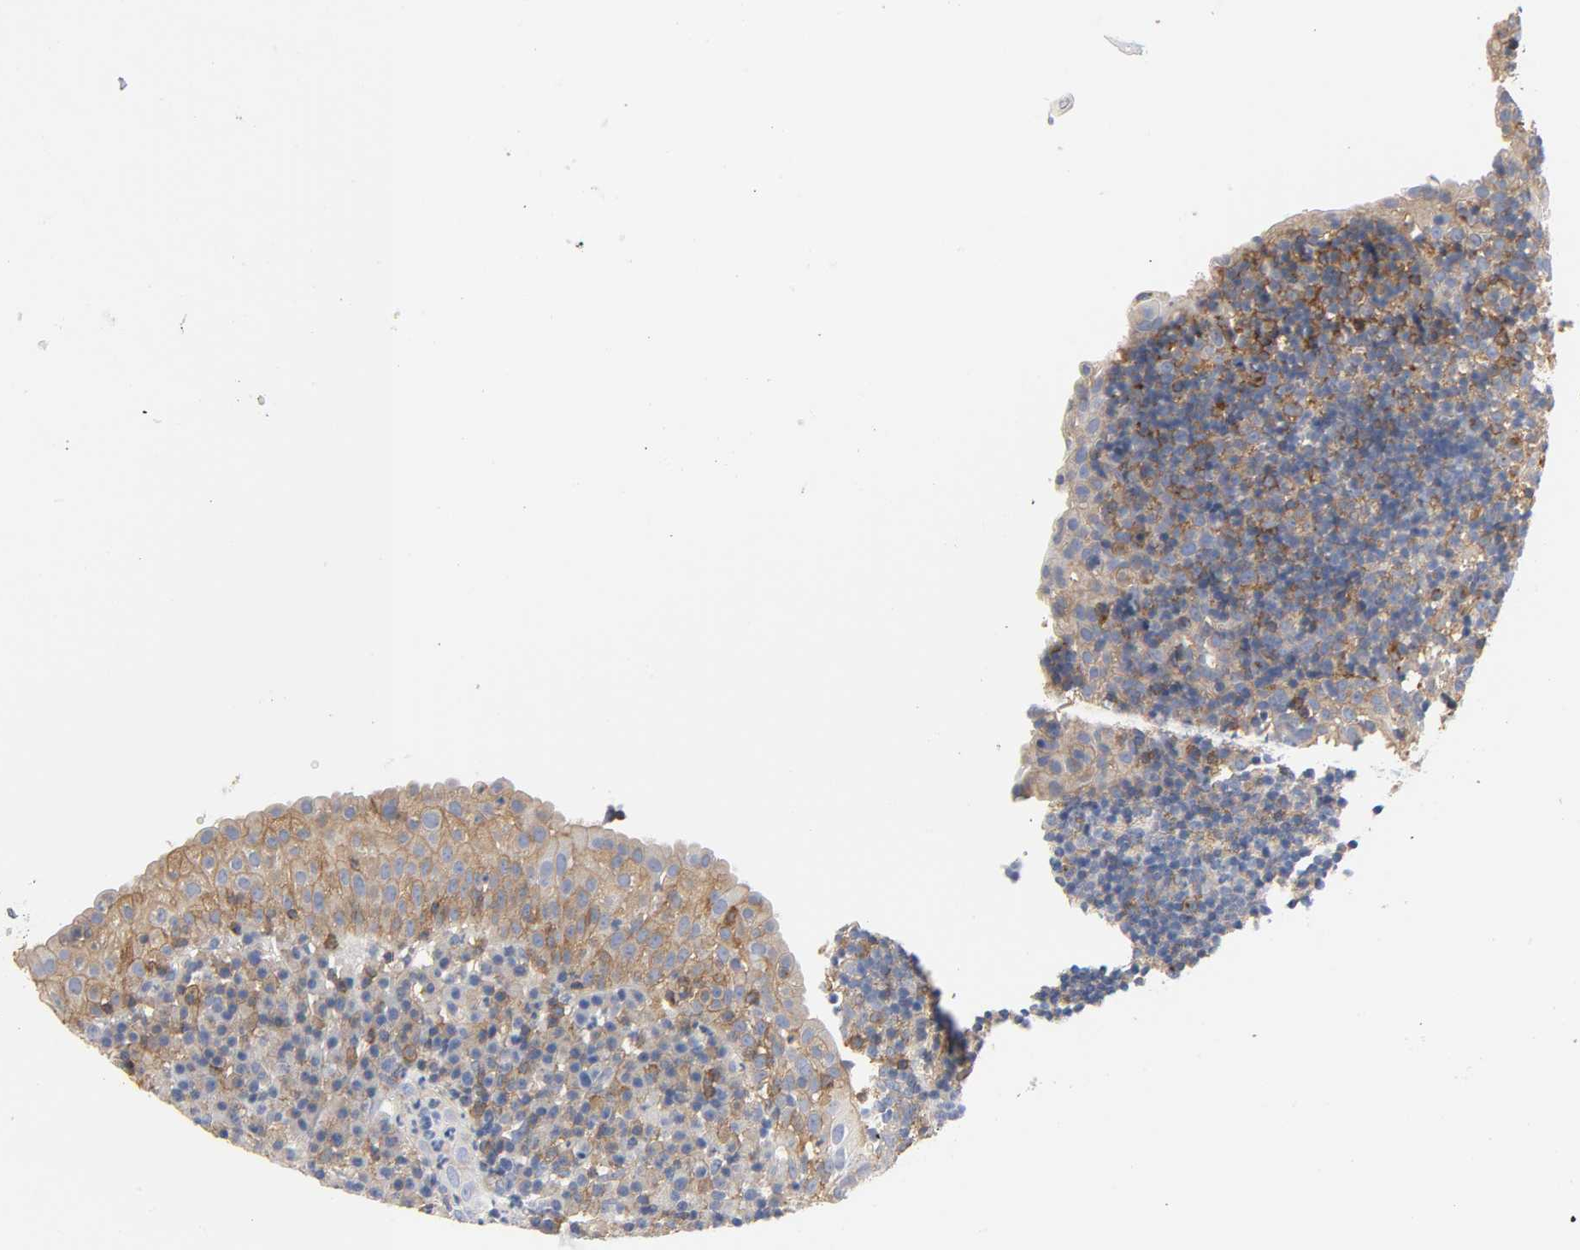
{"staining": {"intensity": "weak", "quantity": "<25%", "location": "cytoplasmic/membranous"}, "tissue": "tonsil", "cell_type": "Germinal center cells", "image_type": "normal", "snomed": [{"axis": "morphology", "description": "Normal tissue, NOS"}, {"axis": "topography", "description": "Tonsil"}], "caption": "IHC histopathology image of unremarkable tonsil stained for a protein (brown), which reveals no positivity in germinal center cells.", "gene": "SRC", "patient": {"sex": "female", "age": 40}}